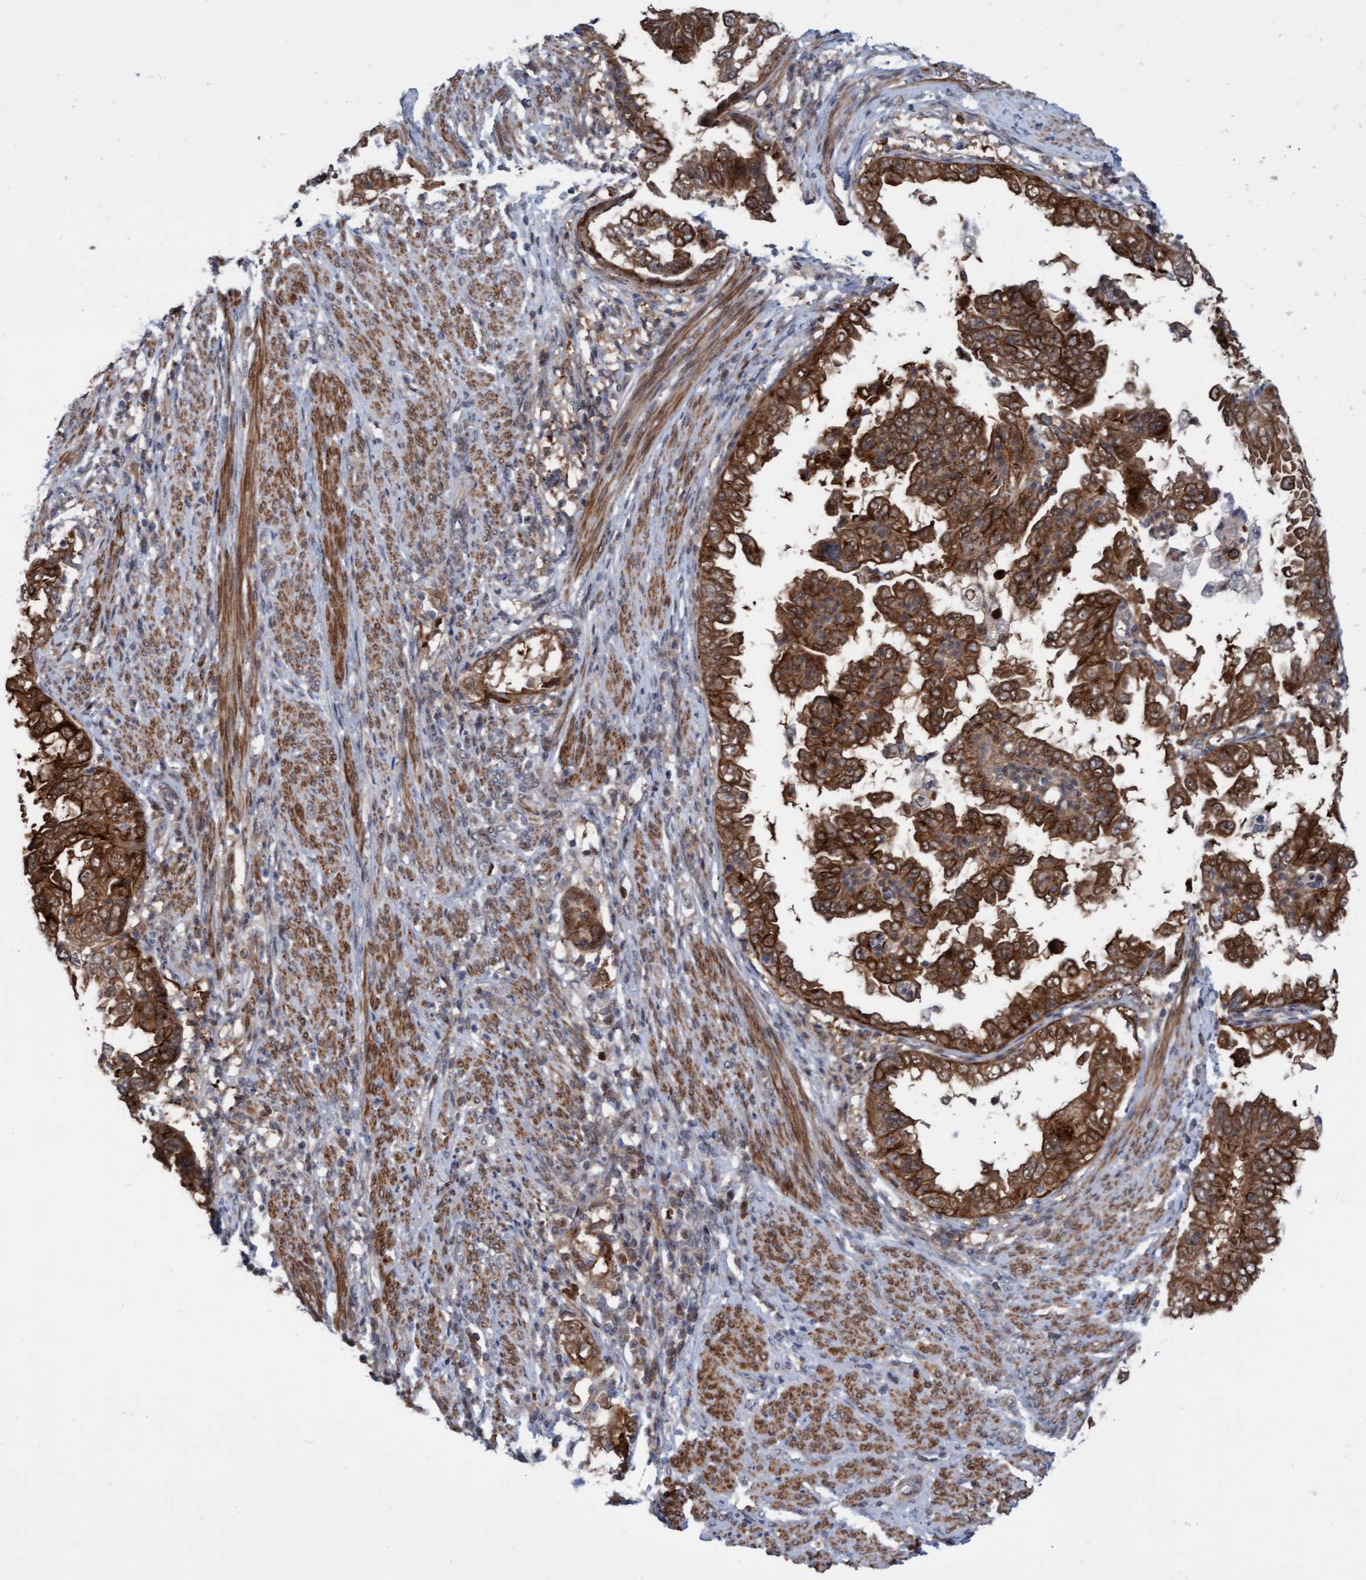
{"staining": {"intensity": "moderate", "quantity": ">75%", "location": "cytoplasmic/membranous"}, "tissue": "endometrial cancer", "cell_type": "Tumor cells", "image_type": "cancer", "snomed": [{"axis": "morphology", "description": "Adenocarcinoma, NOS"}, {"axis": "topography", "description": "Endometrium"}], "caption": "Immunohistochemistry (IHC) (DAB (3,3'-diaminobenzidine)) staining of endometrial cancer shows moderate cytoplasmic/membranous protein positivity in about >75% of tumor cells.", "gene": "RAP1GAP2", "patient": {"sex": "female", "age": 85}}